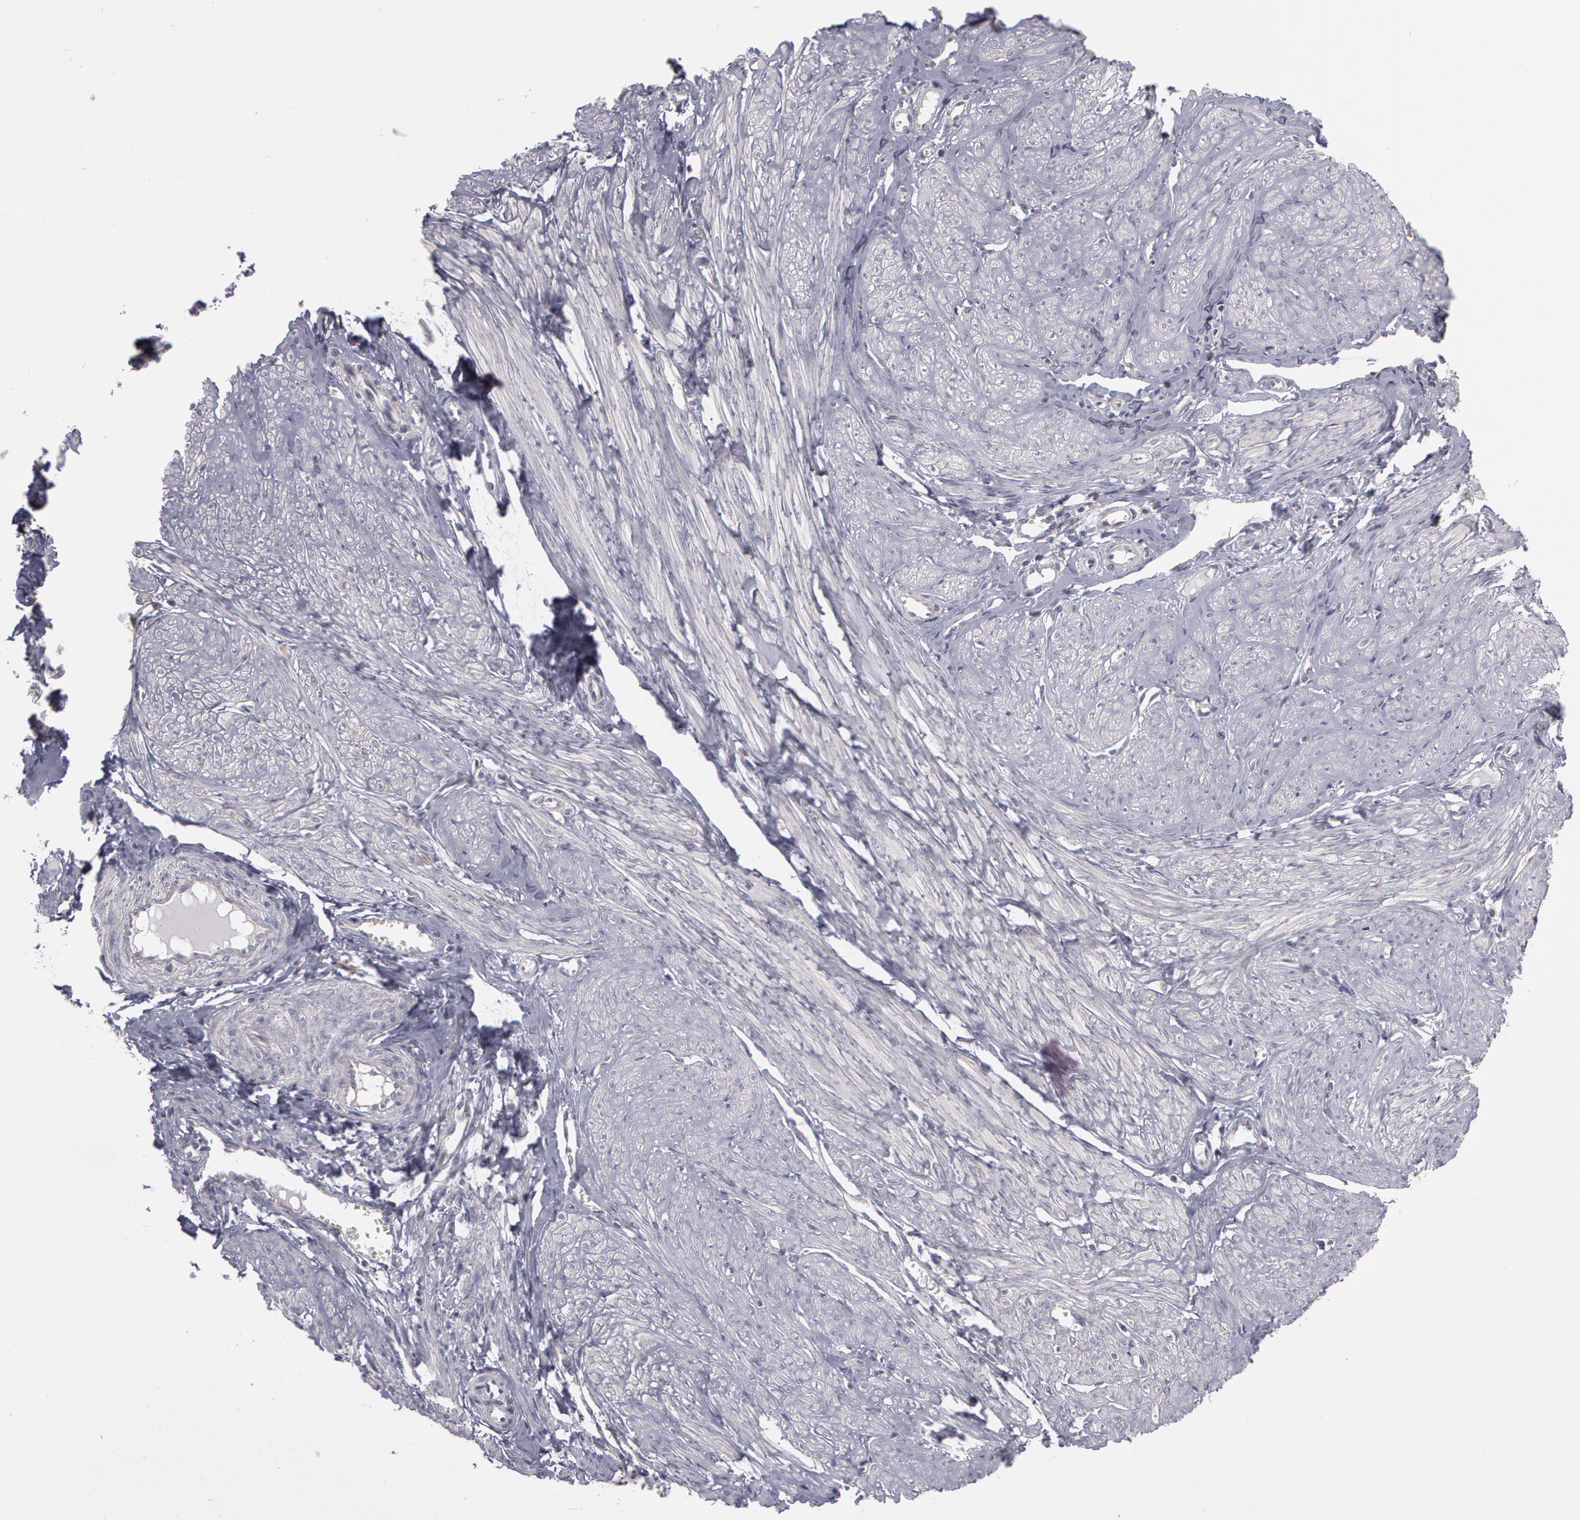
{"staining": {"intensity": "negative", "quantity": "none", "location": "none"}, "tissue": "smooth muscle", "cell_type": "Smooth muscle cells", "image_type": "normal", "snomed": [{"axis": "morphology", "description": "Normal tissue, NOS"}, {"axis": "topography", "description": "Uterus"}], "caption": "Smooth muscle cells show no significant protein positivity in benign smooth muscle. (Brightfield microscopy of DAB (3,3'-diaminobenzidine) immunohistochemistry (IHC) at high magnification).", "gene": "NEK9", "patient": {"sex": "female", "age": 45}}